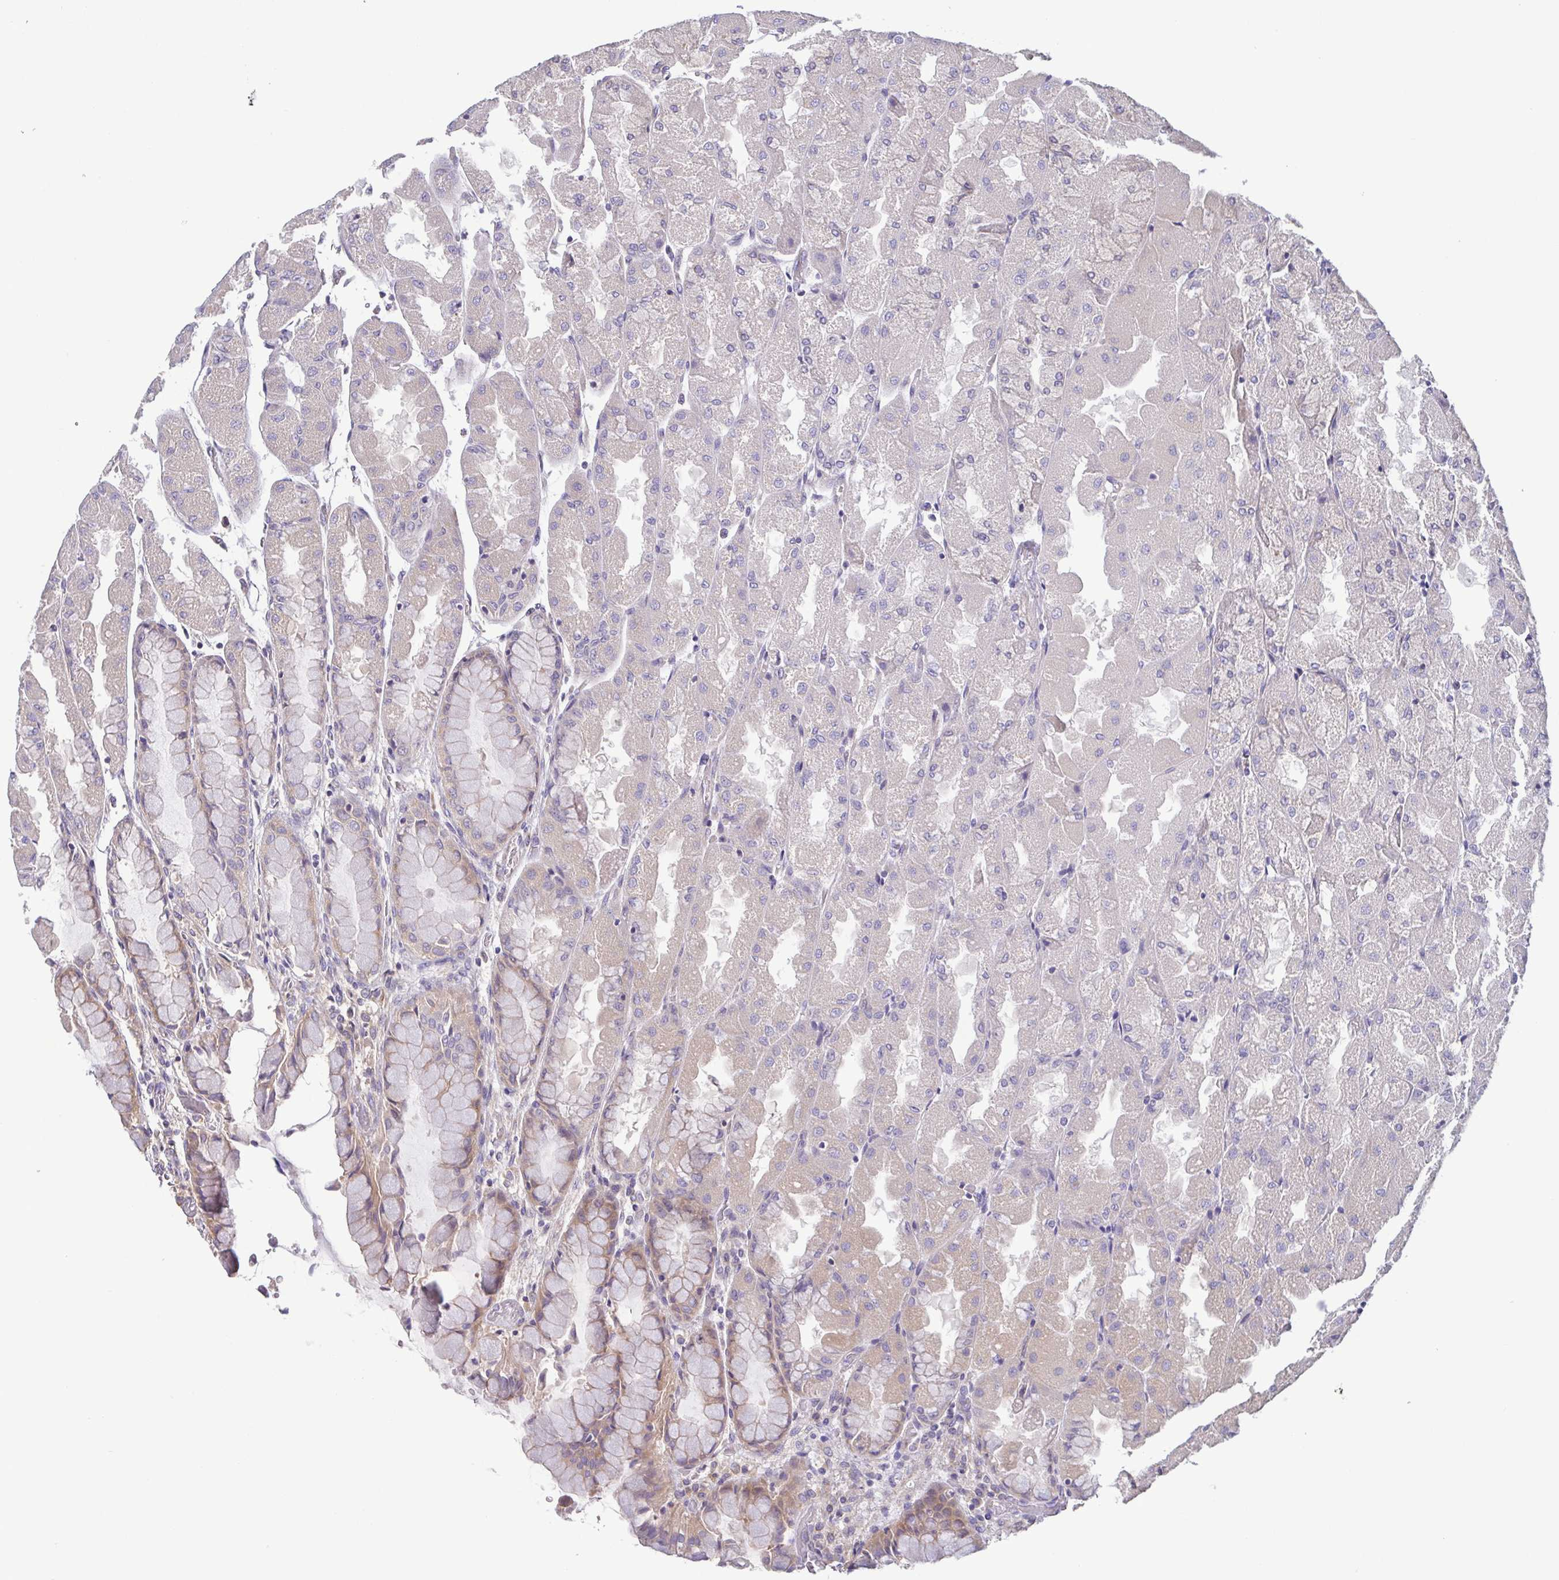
{"staining": {"intensity": "weak", "quantity": "25%-75%", "location": "cytoplasmic/membranous"}, "tissue": "stomach", "cell_type": "Glandular cells", "image_type": "normal", "snomed": [{"axis": "morphology", "description": "Normal tissue, NOS"}, {"axis": "topography", "description": "Stomach"}], "caption": "Weak cytoplasmic/membranous positivity is seen in approximately 25%-75% of glandular cells in normal stomach. (Stains: DAB (3,3'-diaminobenzidine) in brown, nuclei in blue, Microscopy: brightfield microscopy at high magnification).", "gene": "LMF2", "patient": {"sex": "female", "age": 61}}